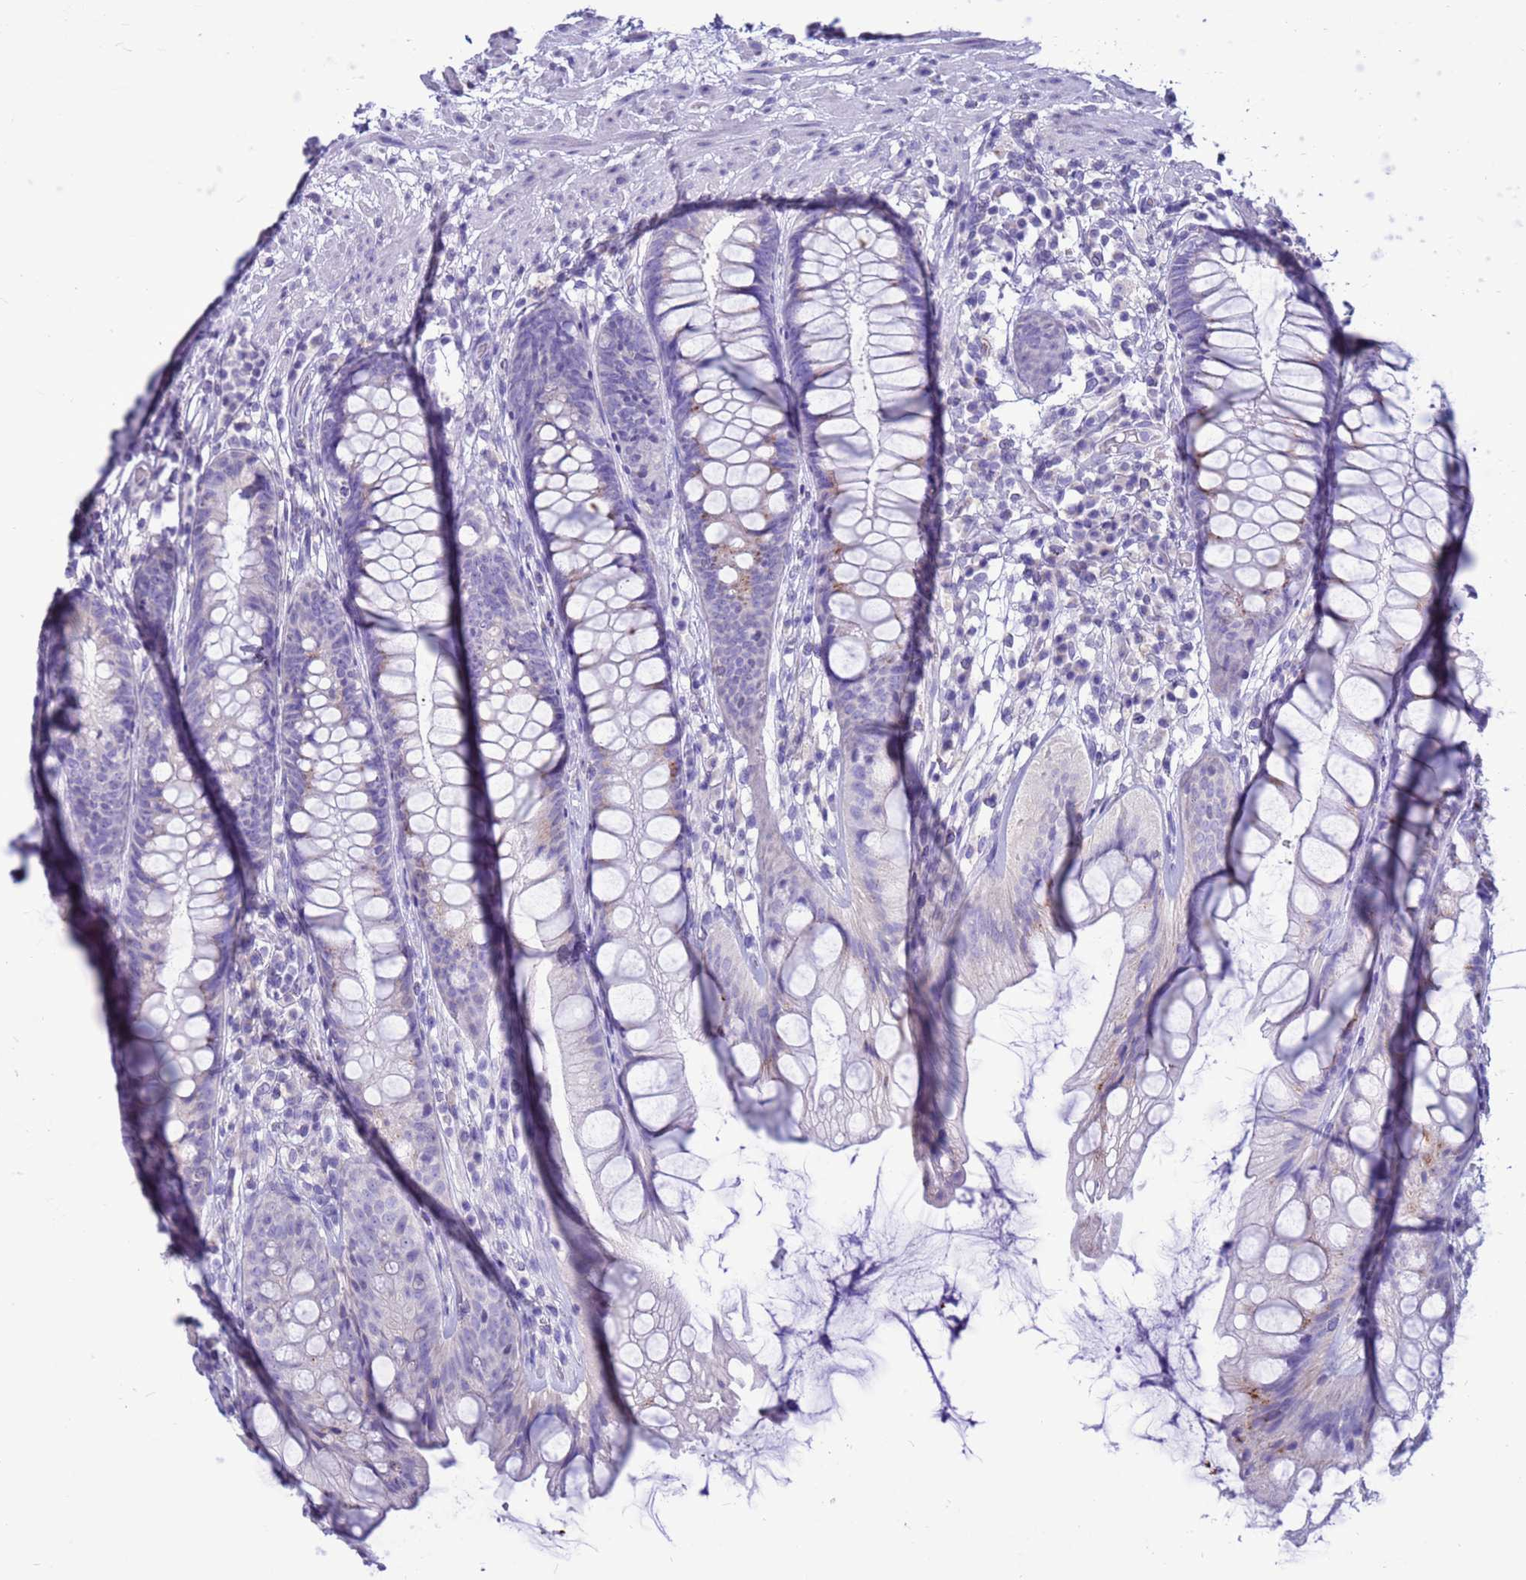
{"staining": {"intensity": "moderate", "quantity": "<25%", "location": "cytoplasmic/membranous"}, "tissue": "rectum", "cell_type": "Glandular cells", "image_type": "normal", "snomed": [{"axis": "morphology", "description": "Normal tissue, NOS"}, {"axis": "topography", "description": "Rectum"}], "caption": "This is a micrograph of immunohistochemistry (IHC) staining of benign rectum, which shows moderate staining in the cytoplasmic/membranous of glandular cells.", "gene": "PDE10A", "patient": {"sex": "male", "age": 74}}